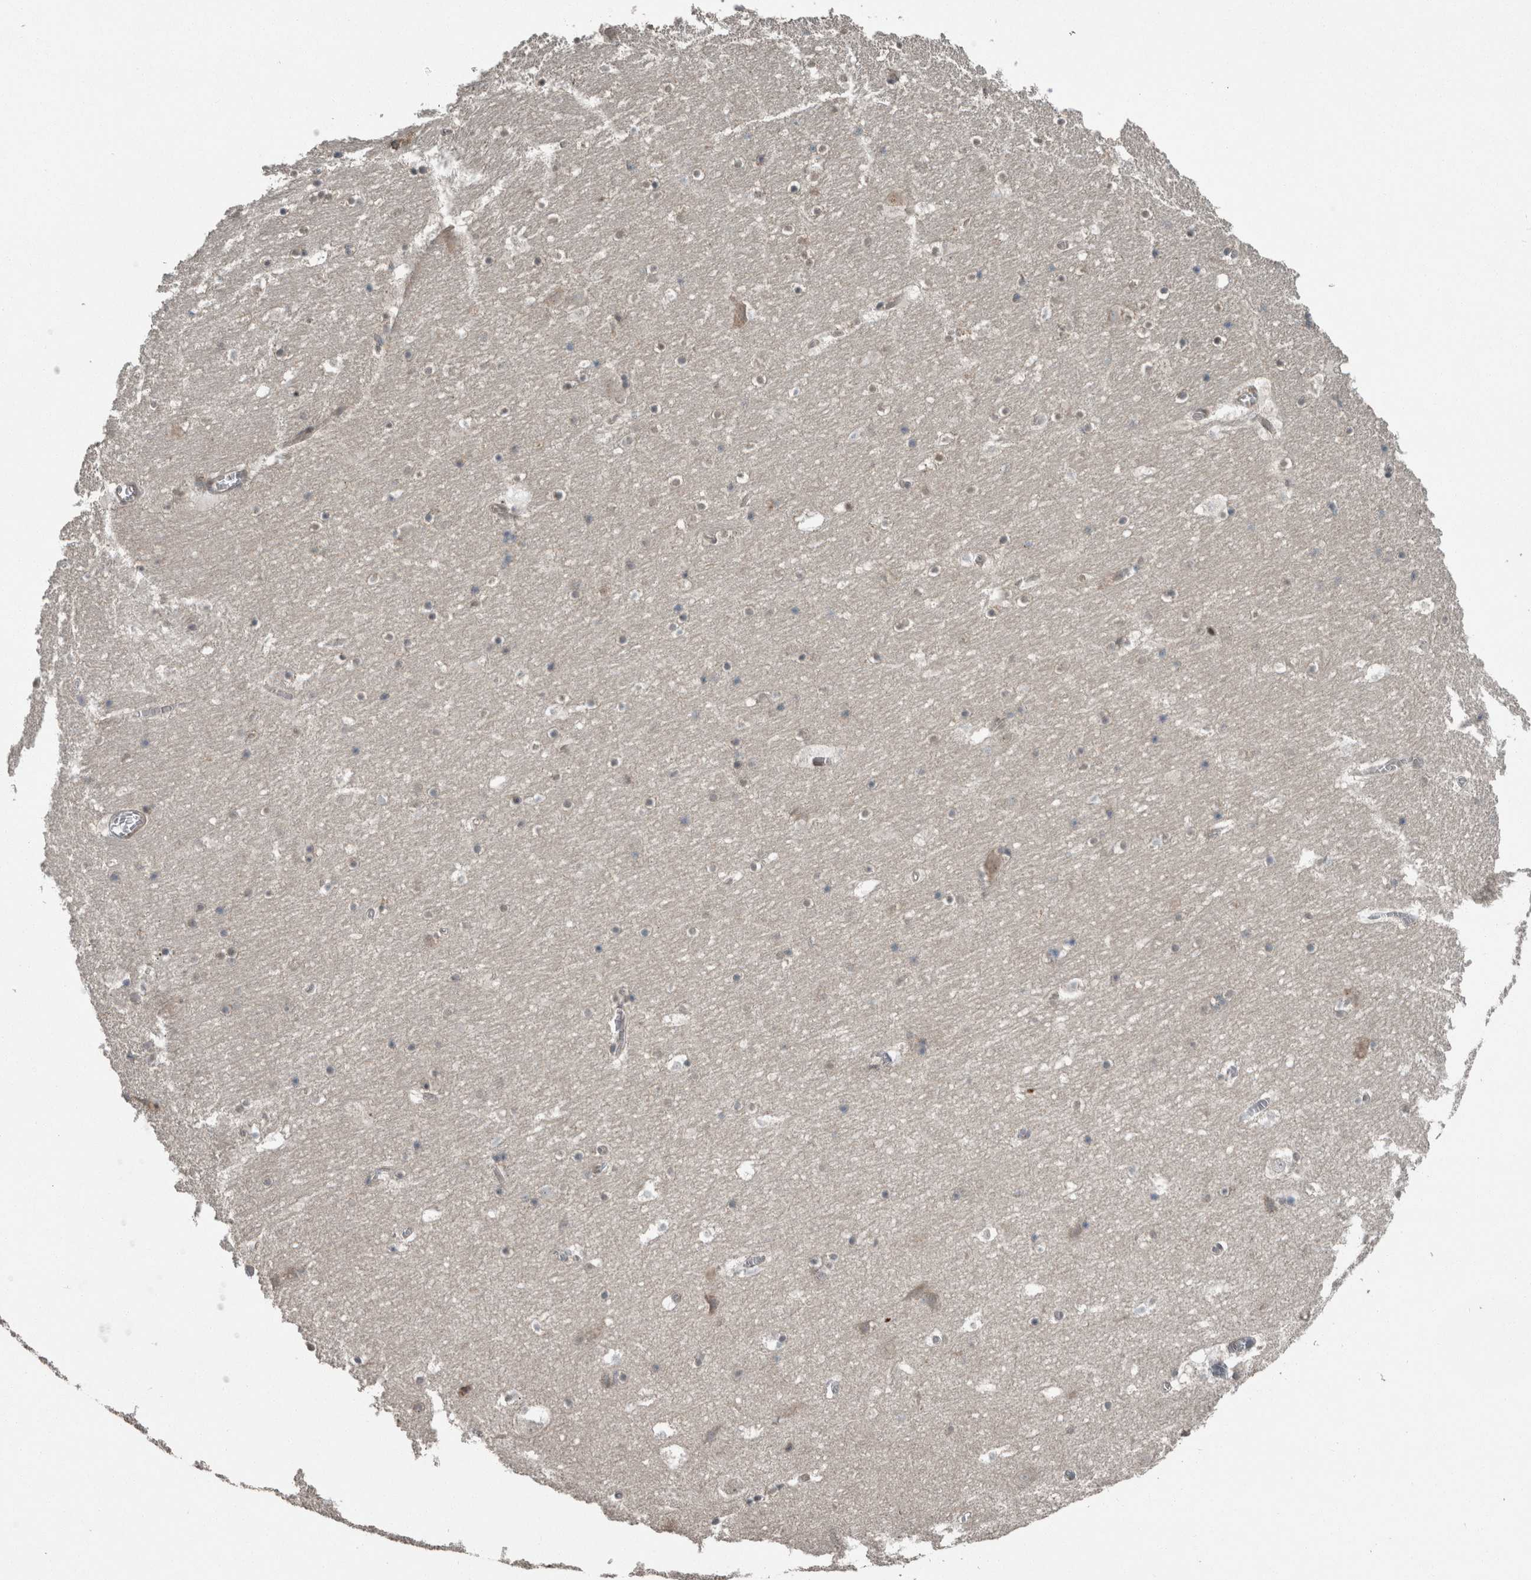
{"staining": {"intensity": "weak", "quantity": "<25%", "location": "nuclear"}, "tissue": "hippocampus", "cell_type": "Glial cells", "image_type": "normal", "snomed": [{"axis": "morphology", "description": "Normal tissue, NOS"}, {"axis": "topography", "description": "Hippocampus"}], "caption": "Immunohistochemistry micrograph of normal hippocampus stained for a protein (brown), which shows no expression in glial cells. (Immunohistochemistry, brightfield microscopy, high magnification).", "gene": "MYO1E", "patient": {"sex": "male", "age": 45}}